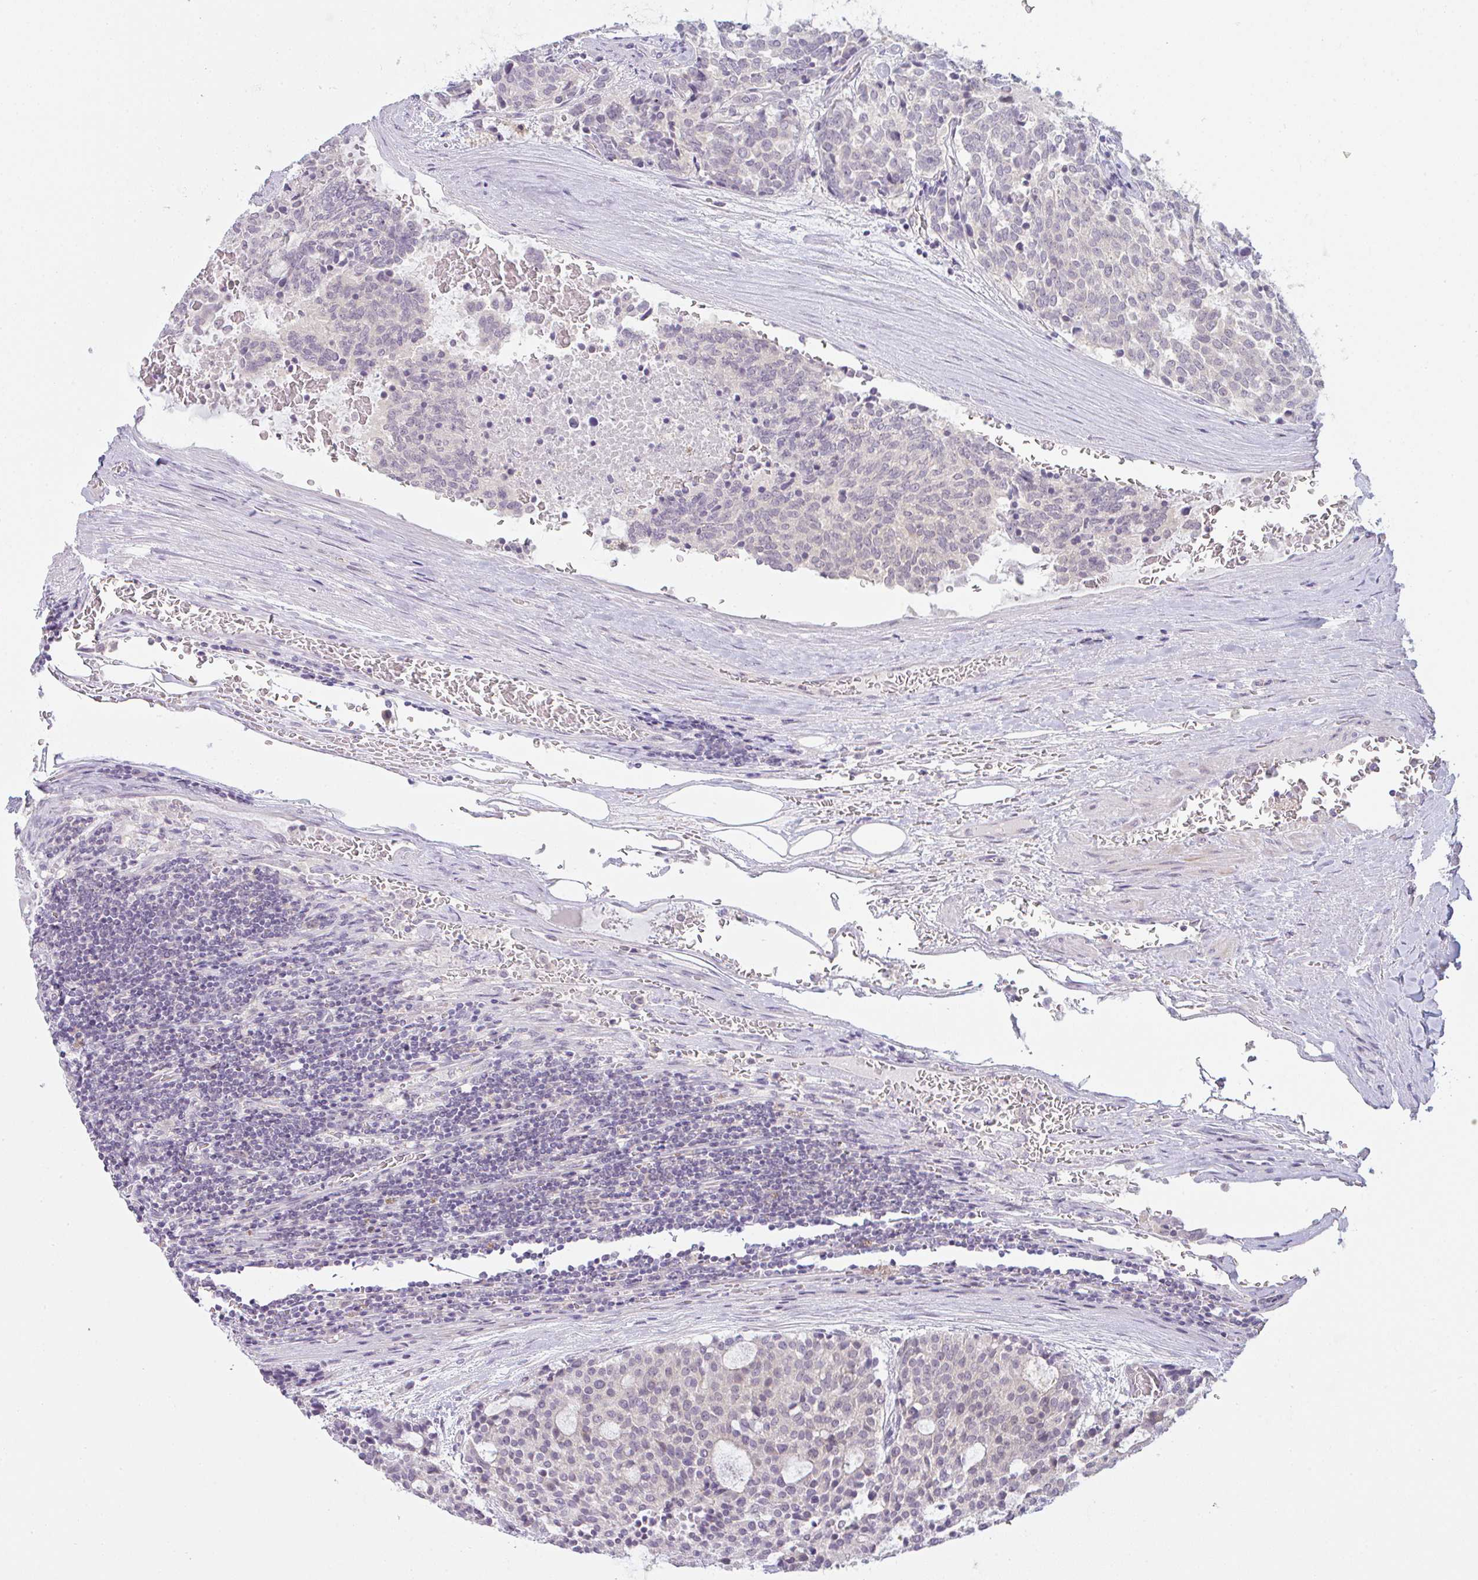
{"staining": {"intensity": "negative", "quantity": "none", "location": "none"}, "tissue": "carcinoid", "cell_type": "Tumor cells", "image_type": "cancer", "snomed": [{"axis": "morphology", "description": "Carcinoid, malignant, NOS"}, {"axis": "topography", "description": "Pancreas"}], "caption": "An image of carcinoid stained for a protein exhibits no brown staining in tumor cells.", "gene": "CSE1L", "patient": {"sex": "female", "age": 54}}